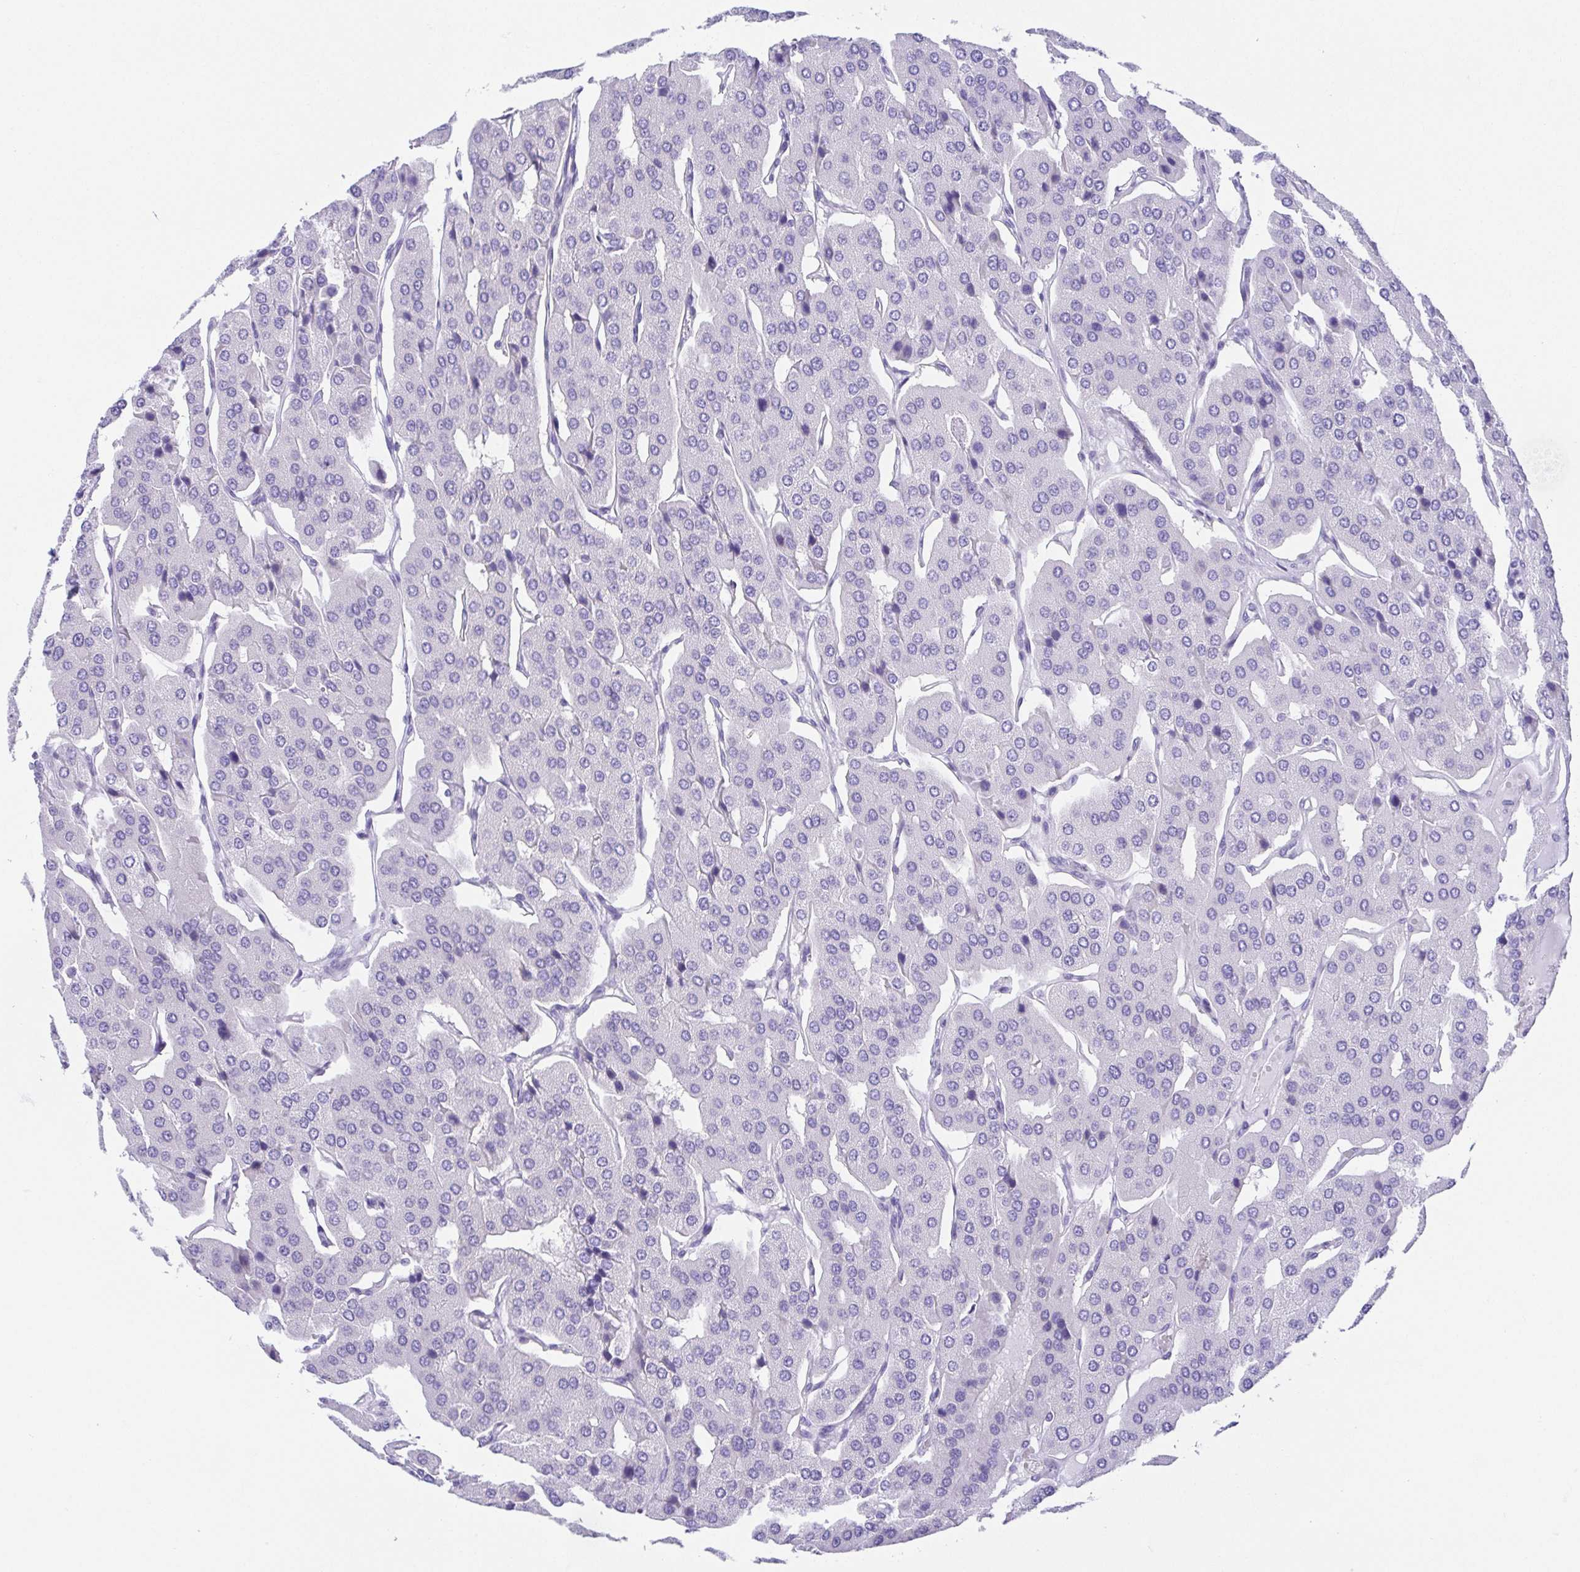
{"staining": {"intensity": "negative", "quantity": "none", "location": "none"}, "tissue": "parathyroid gland", "cell_type": "Glandular cells", "image_type": "normal", "snomed": [{"axis": "morphology", "description": "Normal tissue, NOS"}, {"axis": "morphology", "description": "Adenoma, NOS"}, {"axis": "topography", "description": "Parathyroid gland"}], "caption": "Photomicrograph shows no protein expression in glandular cells of unremarkable parathyroid gland. (DAB immunohistochemistry (IHC) visualized using brightfield microscopy, high magnification).", "gene": "LUZP4", "patient": {"sex": "female", "age": 86}}